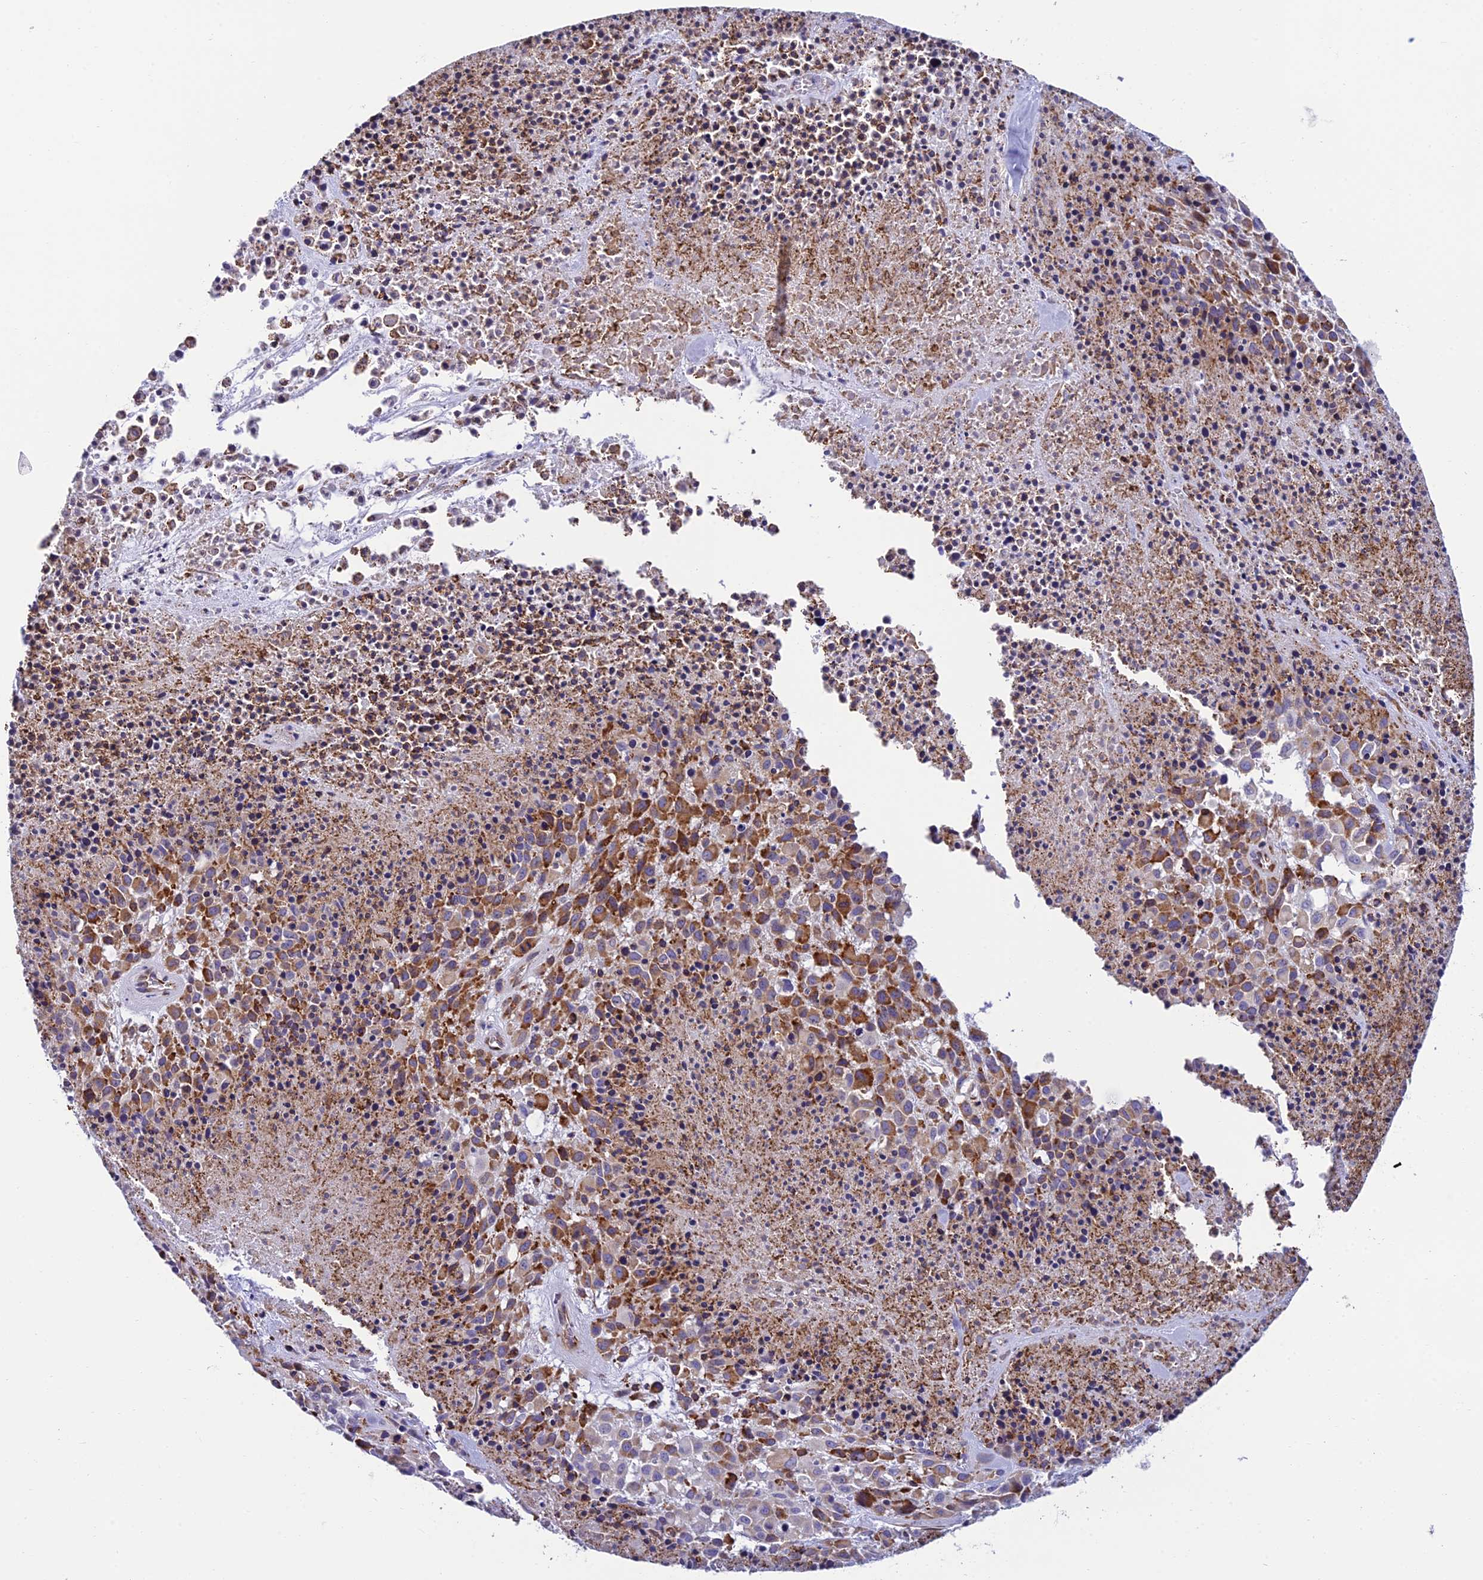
{"staining": {"intensity": "moderate", "quantity": ">75%", "location": "cytoplasmic/membranous"}, "tissue": "melanoma", "cell_type": "Tumor cells", "image_type": "cancer", "snomed": [{"axis": "morphology", "description": "Malignant melanoma, Metastatic site"}, {"axis": "topography", "description": "Skin"}], "caption": "This image shows immunohistochemistry staining of malignant melanoma (metastatic site), with medium moderate cytoplasmic/membranous staining in about >75% of tumor cells.", "gene": "MACIR", "patient": {"sex": "female", "age": 81}}